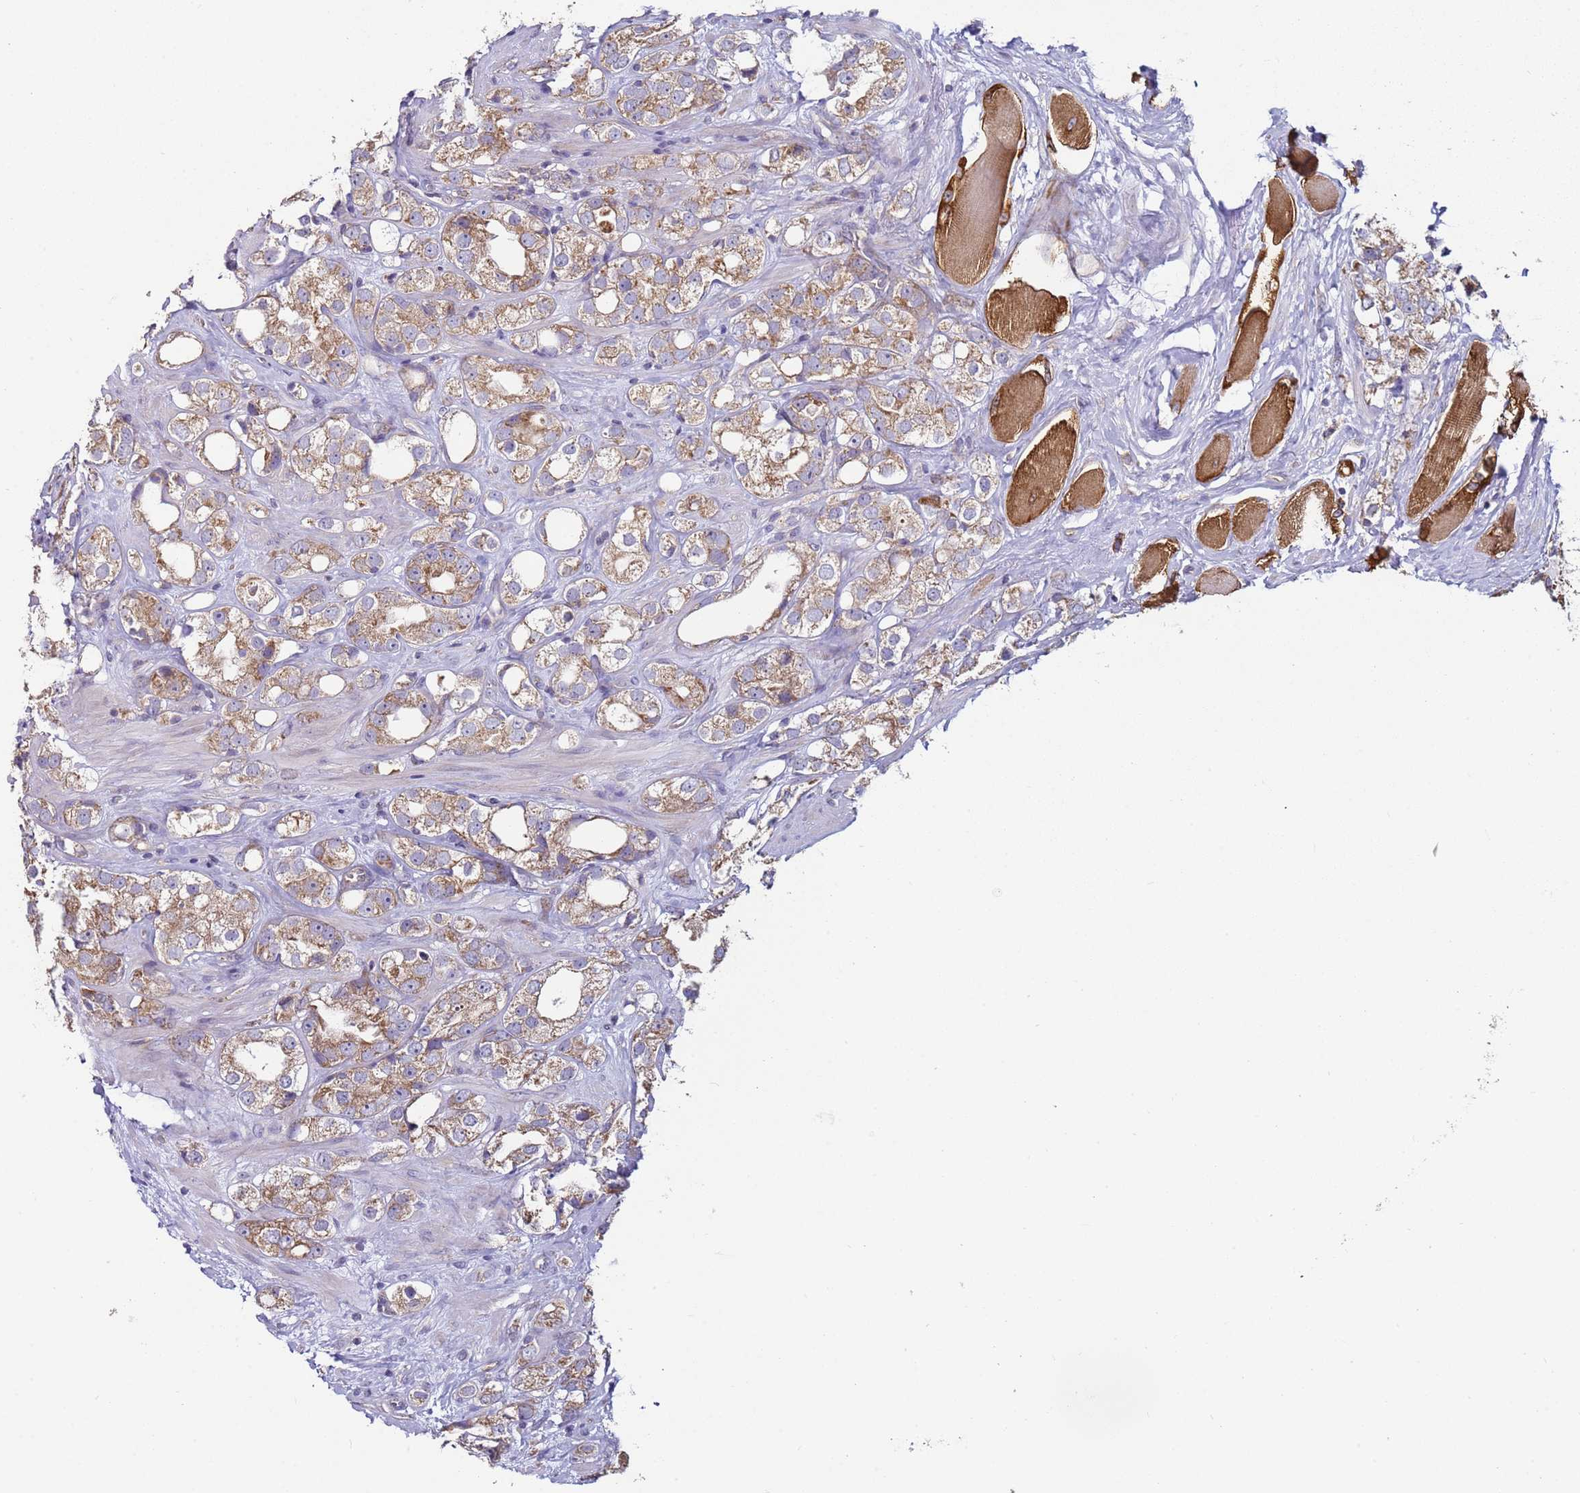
{"staining": {"intensity": "moderate", "quantity": ">75%", "location": "cytoplasmic/membranous"}, "tissue": "prostate cancer", "cell_type": "Tumor cells", "image_type": "cancer", "snomed": [{"axis": "morphology", "description": "Adenocarcinoma, NOS"}, {"axis": "topography", "description": "Prostate"}], "caption": "An immunohistochemistry (IHC) image of neoplastic tissue is shown. Protein staining in brown labels moderate cytoplasmic/membranous positivity in adenocarcinoma (prostate) within tumor cells. The staining was performed using DAB, with brown indicating positive protein expression. Nuclei are stained blue with hematoxylin.", "gene": "DIP2B", "patient": {"sex": "male", "age": 79}}